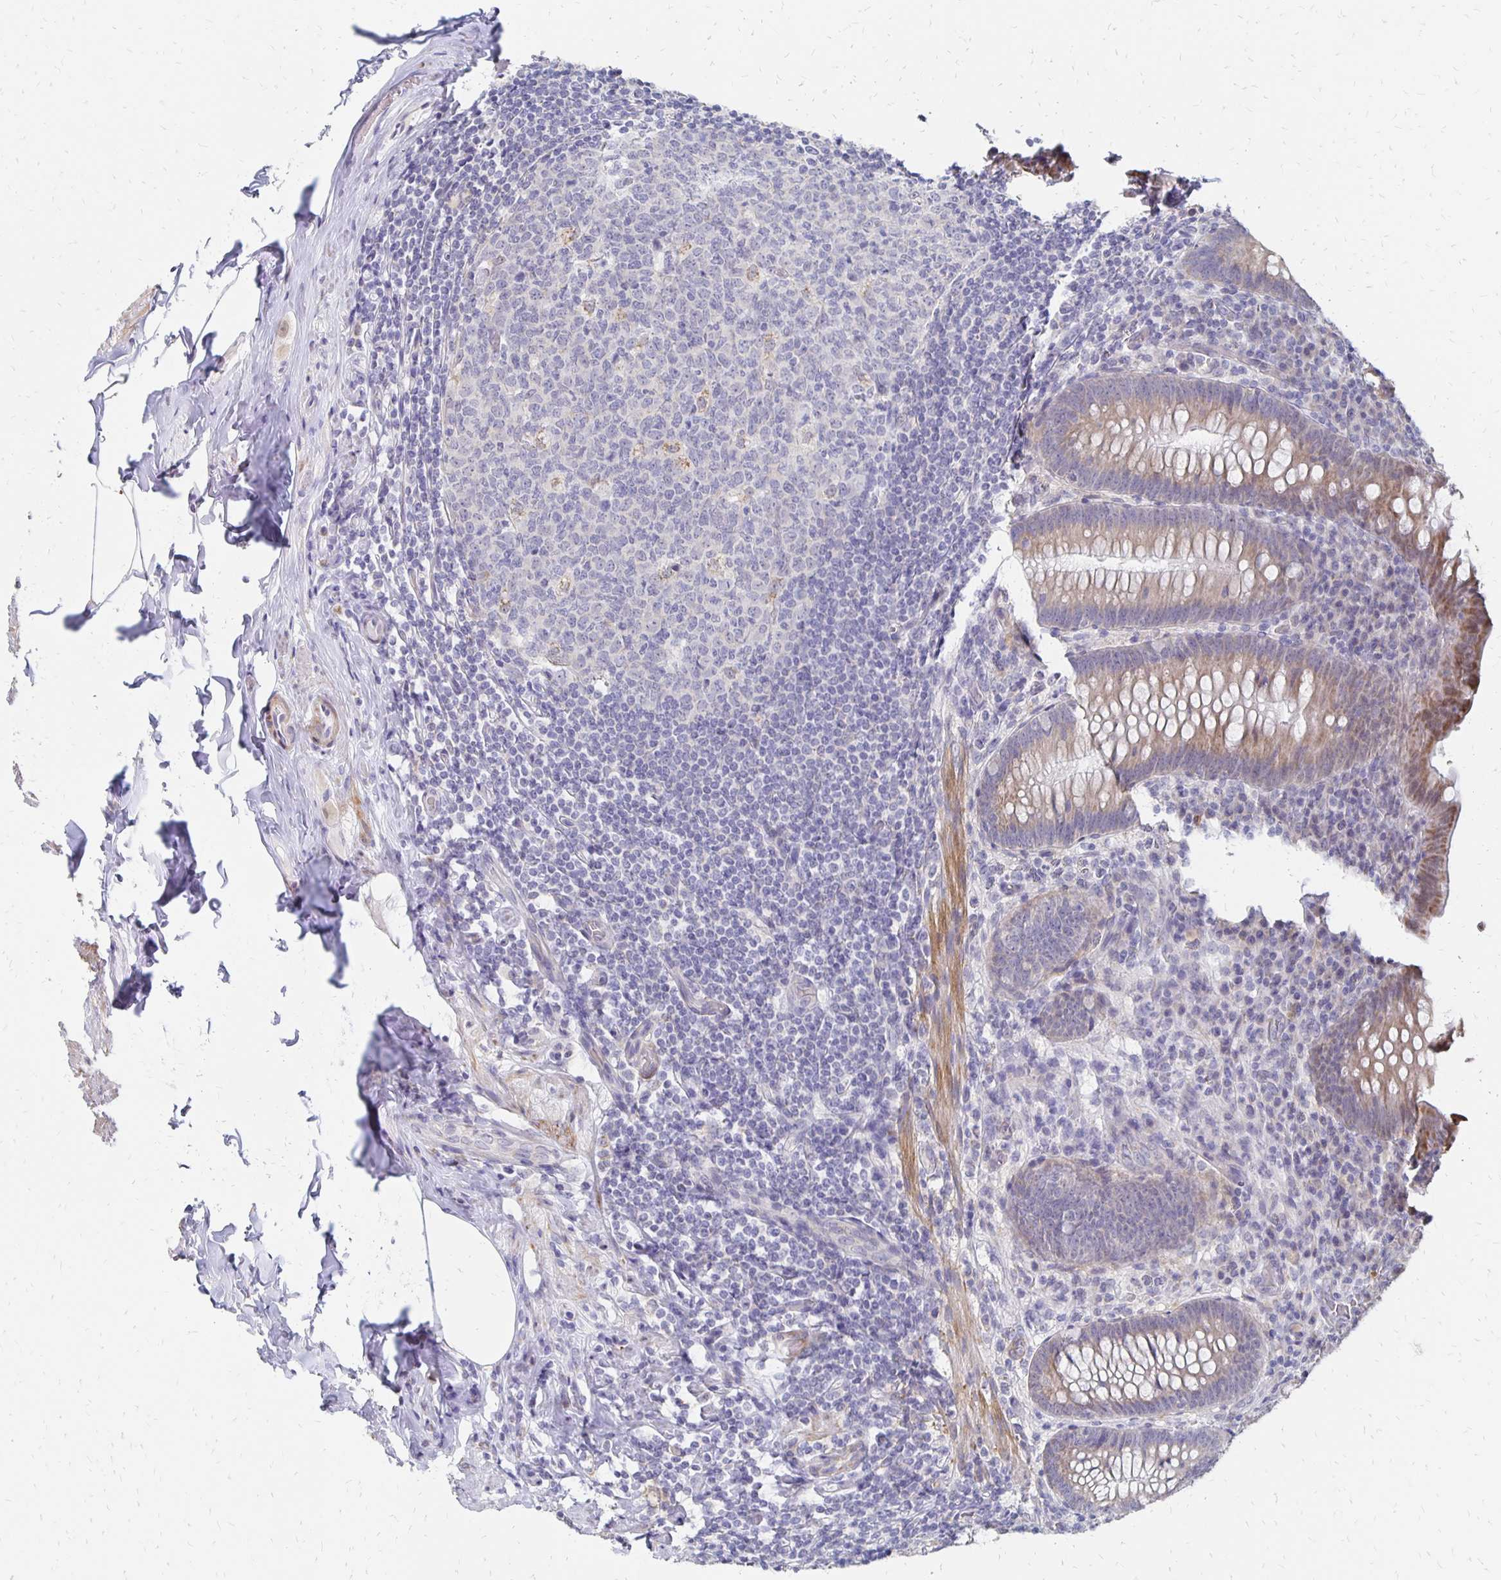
{"staining": {"intensity": "moderate", "quantity": ">75%", "location": "cytoplasmic/membranous"}, "tissue": "appendix", "cell_type": "Glandular cells", "image_type": "normal", "snomed": [{"axis": "morphology", "description": "Normal tissue, NOS"}, {"axis": "topography", "description": "Appendix"}], "caption": "A histopathology image of appendix stained for a protein exhibits moderate cytoplasmic/membranous brown staining in glandular cells. Using DAB (brown) and hematoxylin (blue) stains, captured at high magnification using brightfield microscopy.", "gene": "ATOSB", "patient": {"sex": "male", "age": 71}}